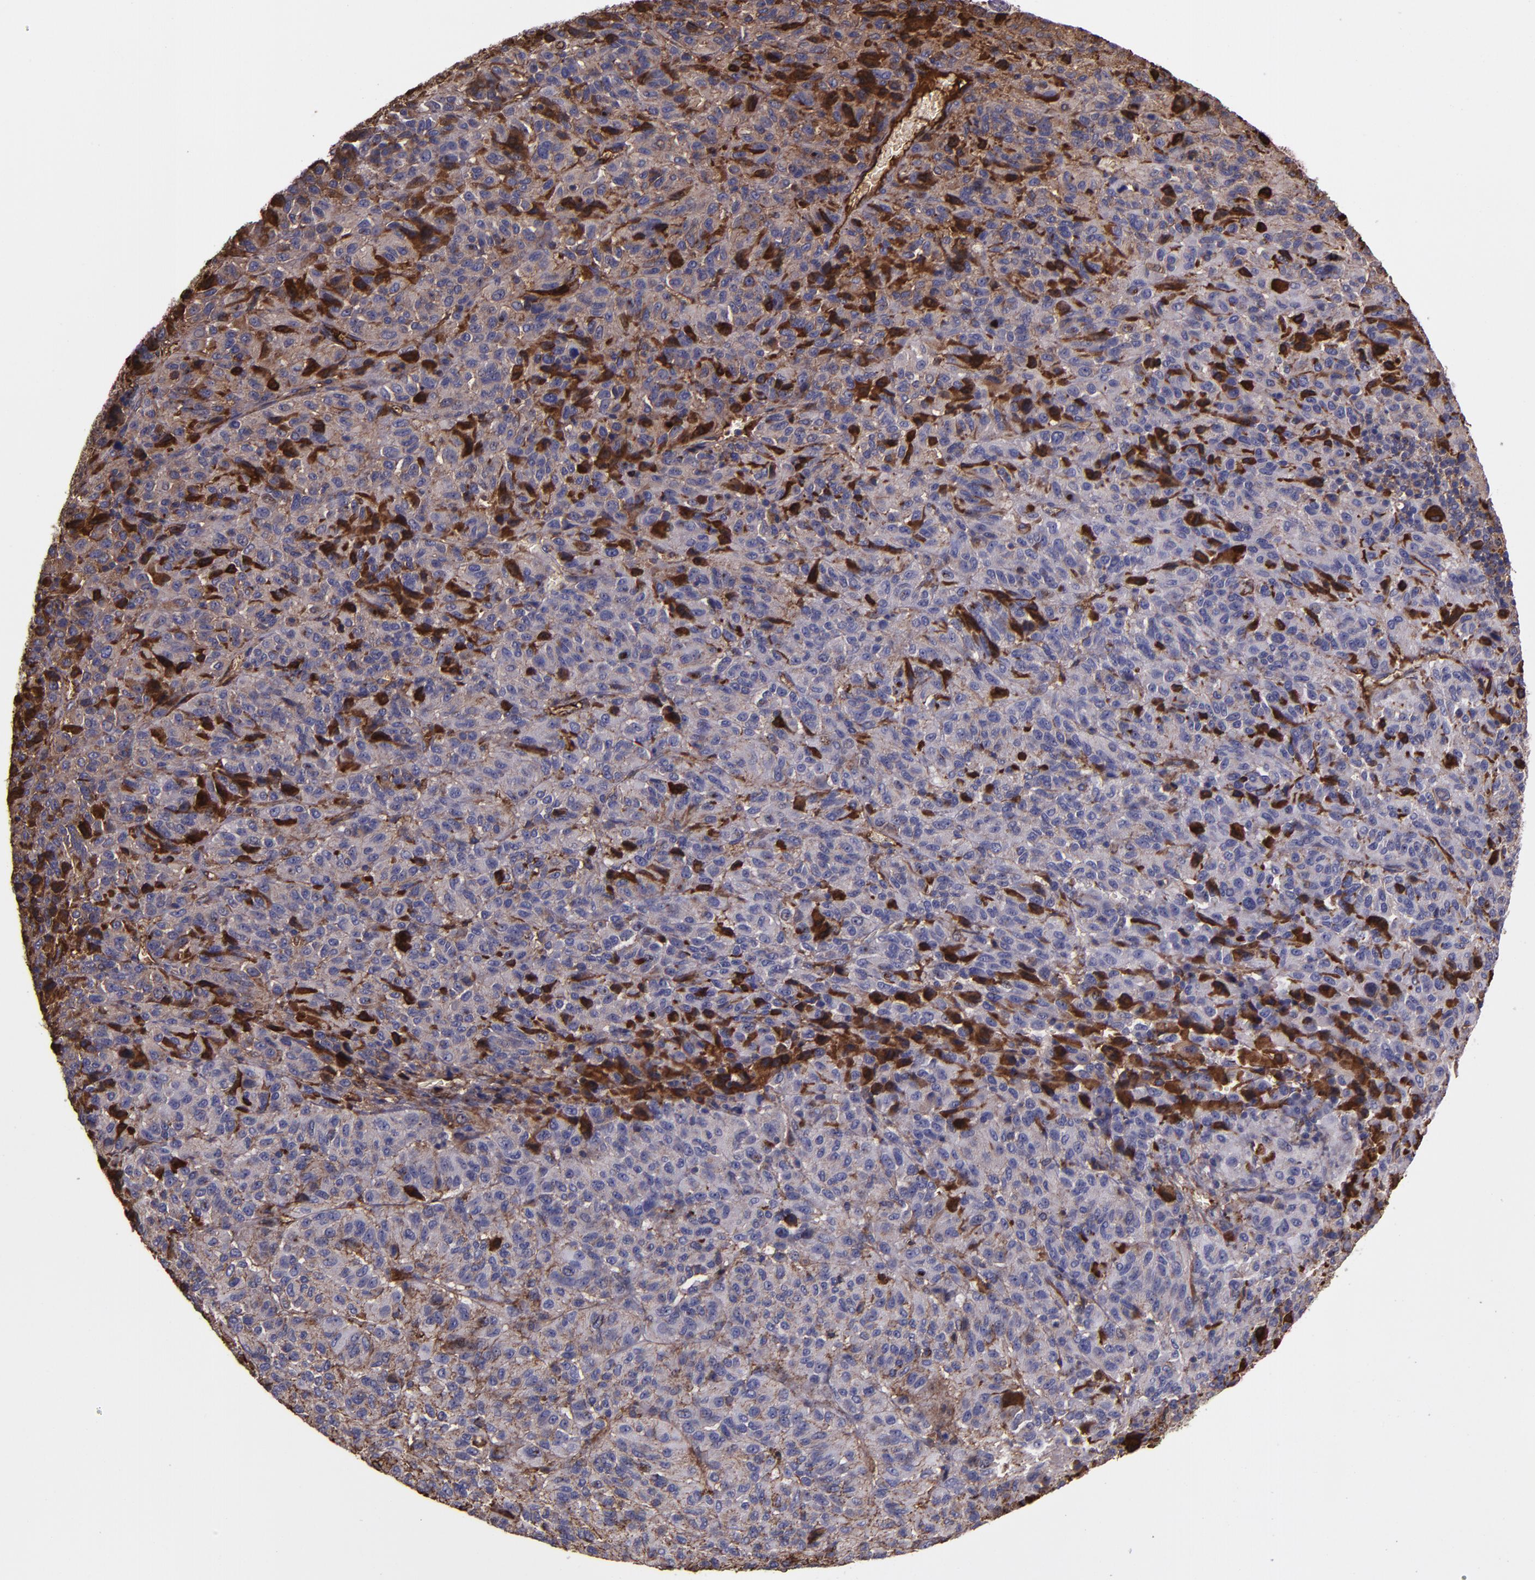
{"staining": {"intensity": "strong", "quantity": ">75%", "location": "cytoplasmic/membranous"}, "tissue": "melanoma", "cell_type": "Tumor cells", "image_type": "cancer", "snomed": [{"axis": "morphology", "description": "Malignant melanoma, Metastatic site"}, {"axis": "topography", "description": "Lung"}], "caption": "DAB (3,3'-diaminobenzidine) immunohistochemical staining of human malignant melanoma (metastatic site) demonstrates strong cytoplasmic/membranous protein staining in about >75% of tumor cells.", "gene": "A2M", "patient": {"sex": "male", "age": 64}}